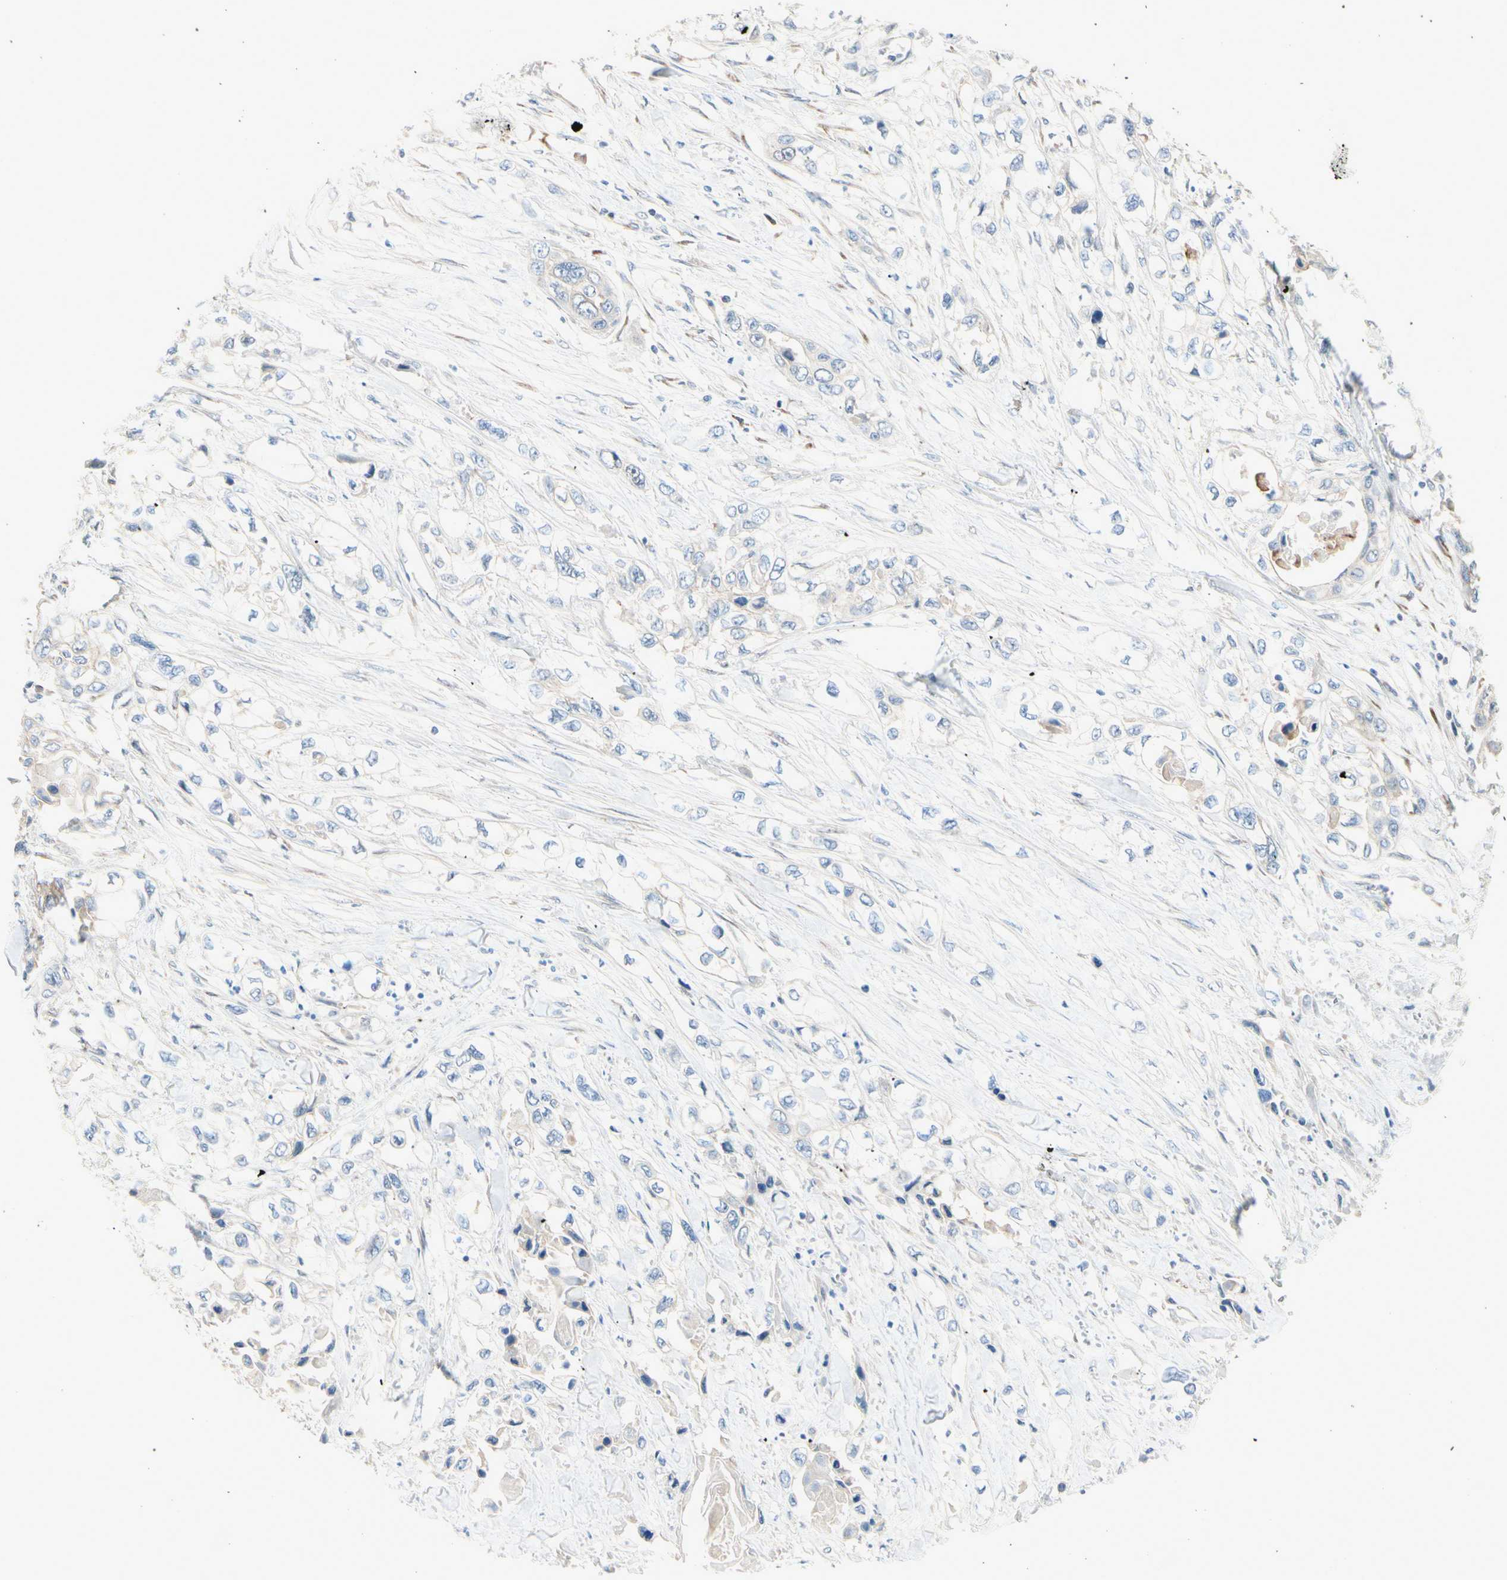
{"staining": {"intensity": "negative", "quantity": "none", "location": "none"}, "tissue": "pancreatic cancer", "cell_type": "Tumor cells", "image_type": "cancer", "snomed": [{"axis": "morphology", "description": "Adenocarcinoma, NOS"}, {"axis": "topography", "description": "Pancreas"}], "caption": "Tumor cells show no significant staining in pancreatic cancer (adenocarcinoma).", "gene": "PTTG1", "patient": {"sex": "female", "age": 70}}